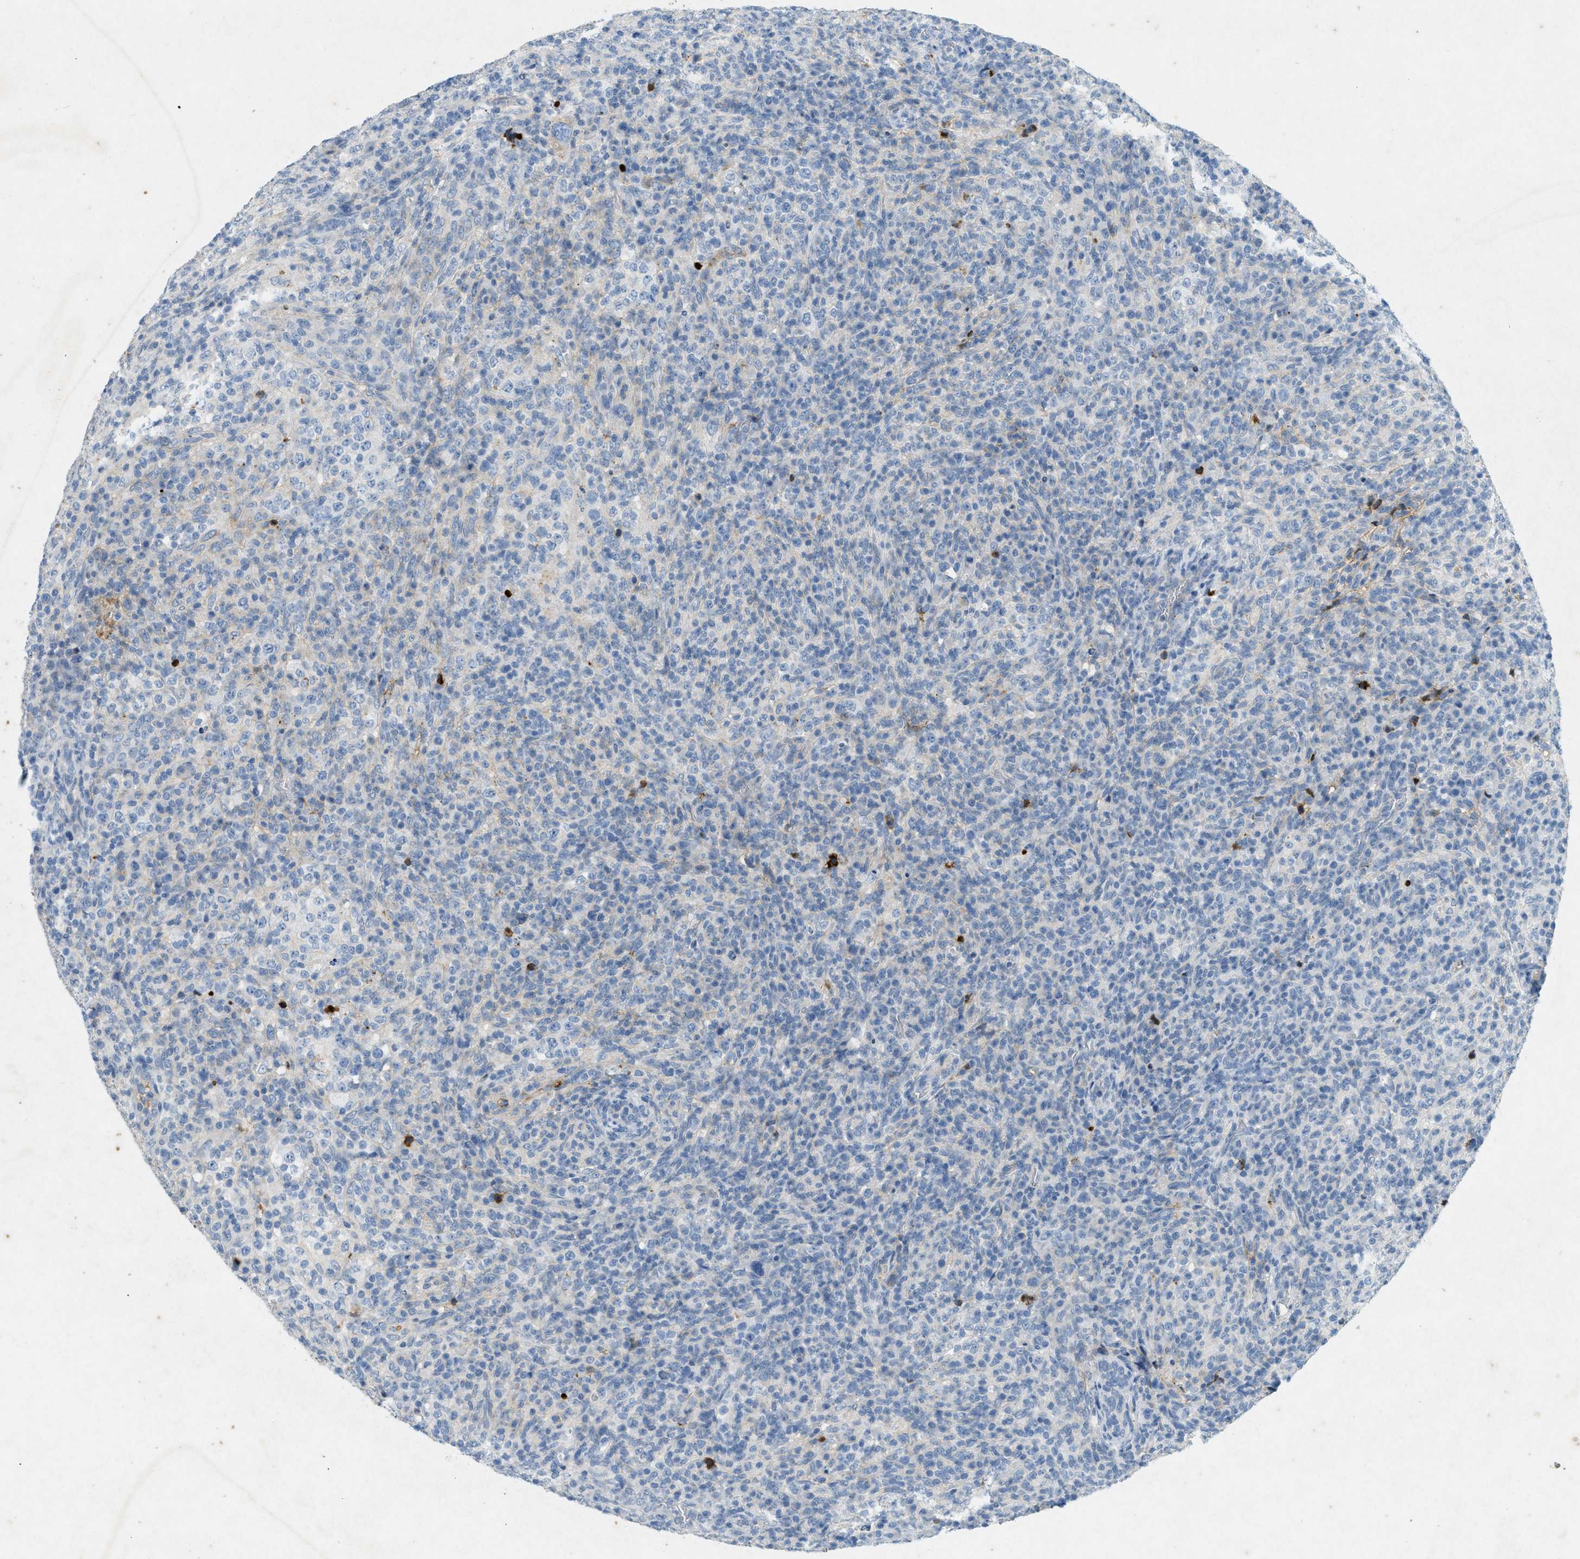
{"staining": {"intensity": "negative", "quantity": "none", "location": "none"}, "tissue": "lymphoma", "cell_type": "Tumor cells", "image_type": "cancer", "snomed": [{"axis": "morphology", "description": "Malignant lymphoma, non-Hodgkin's type, High grade"}, {"axis": "topography", "description": "Lymph node"}], "caption": "Tumor cells show no significant expression in malignant lymphoma, non-Hodgkin's type (high-grade). The staining was performed using DAB to visualize the protein expression in brown, while the nuclei were stained in blue with hematoxylin (Magnification: 20x).", "gene": "F2", "patient": {"sex": "female", "age": 76}}